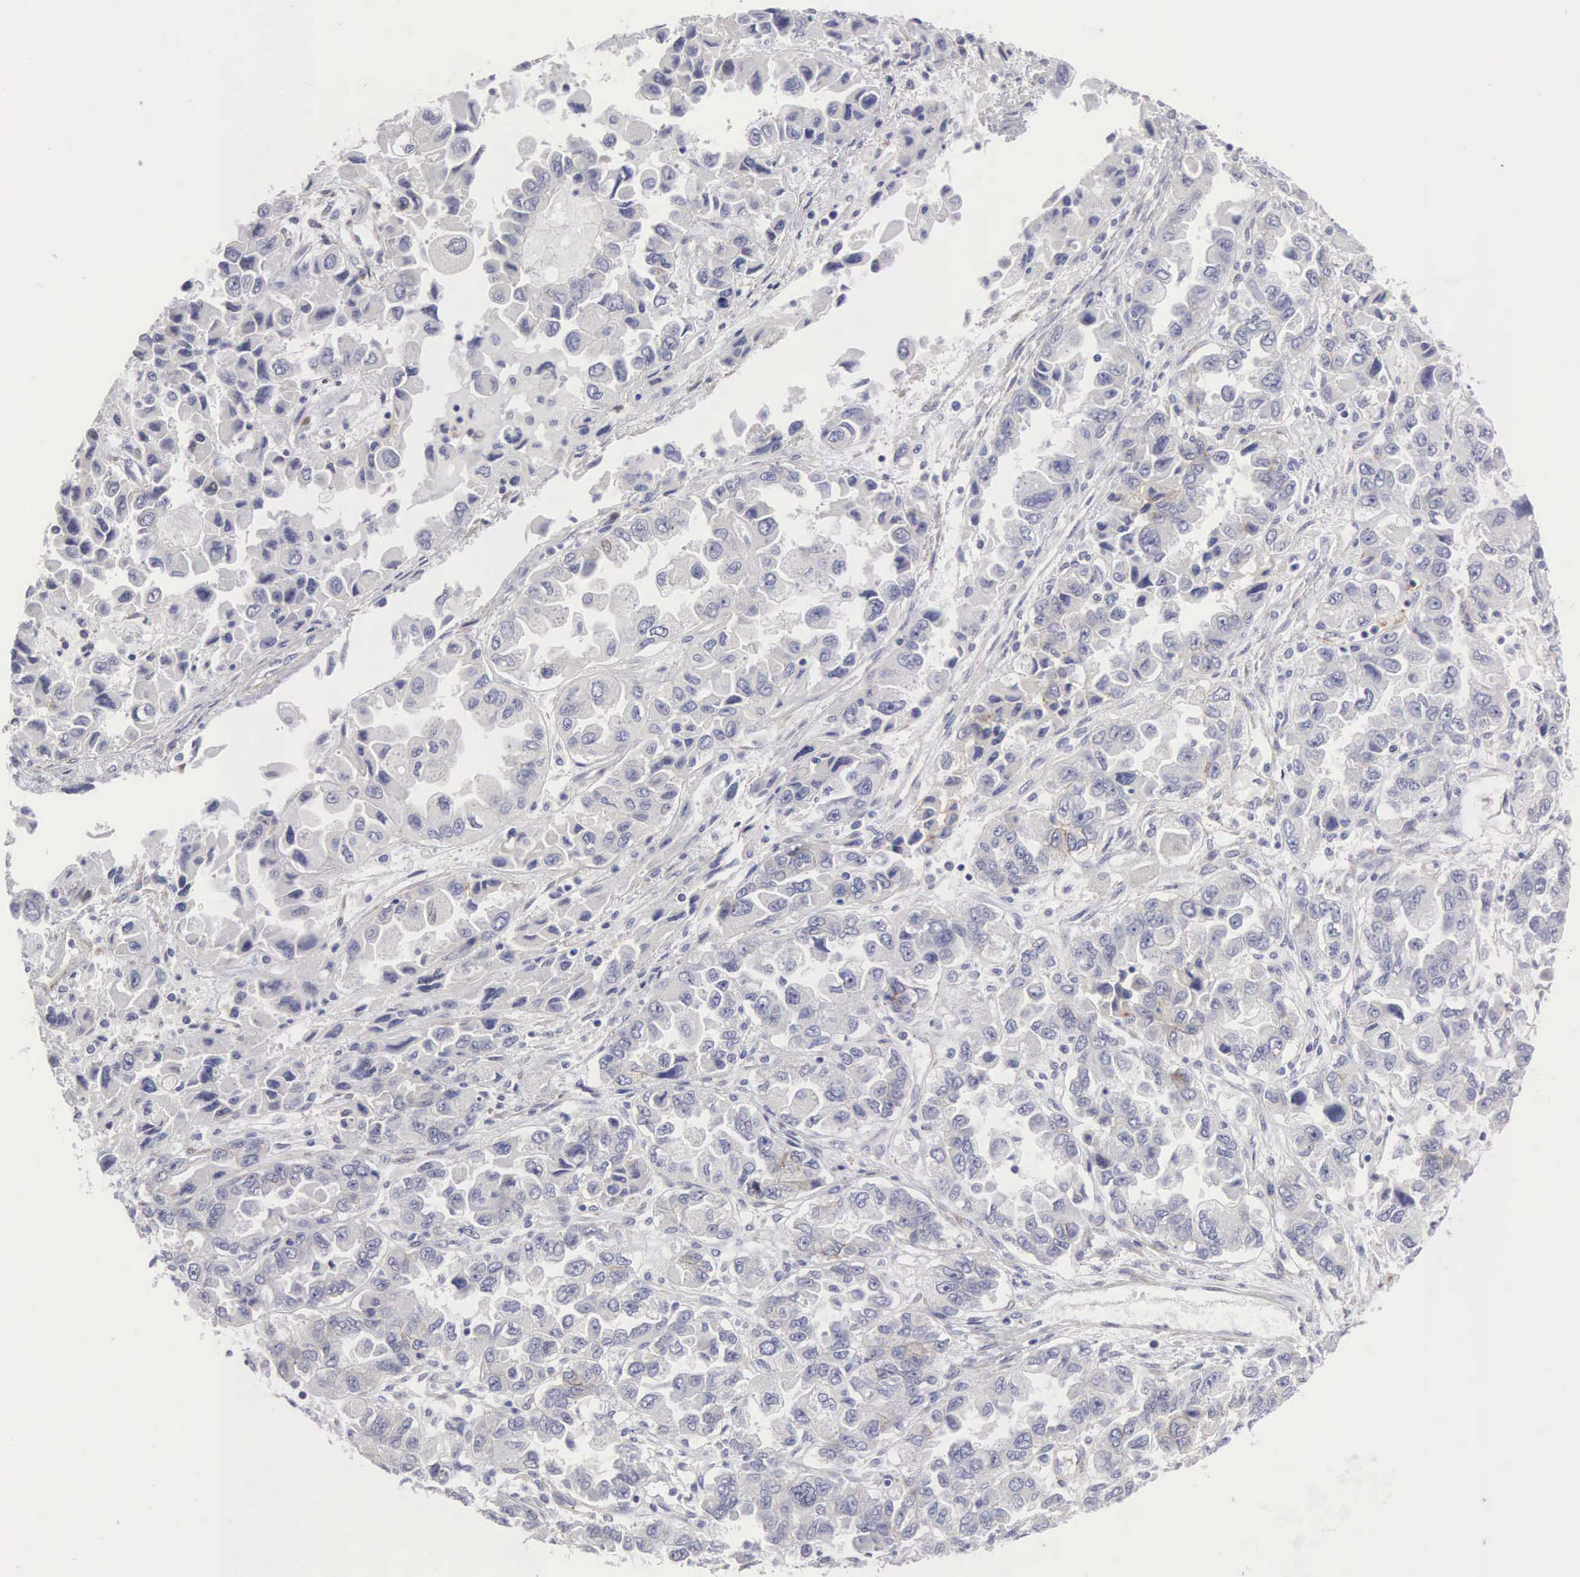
{"staining": {"intensity": "negative", "quantity": "none", "location": "none"}, "tissue": "ovarian cancer", "cell_type": "Tumor cells", "image_type": "cancer", "snomed": [{"axis": "morphology", "description": "Cystadenocarcinoma, serous, NOS"}, {"axis": "topography", "description": "Ovary"}], "caption": "DAB (3,3'-diaminobenzidine) immunohistochemical staining of ovarian serous cystadenocarcinoma demonstrates no significant expression in tumor cells.", "gene": "ELFN2", "patient": {"sex": "female", "age": 84}}